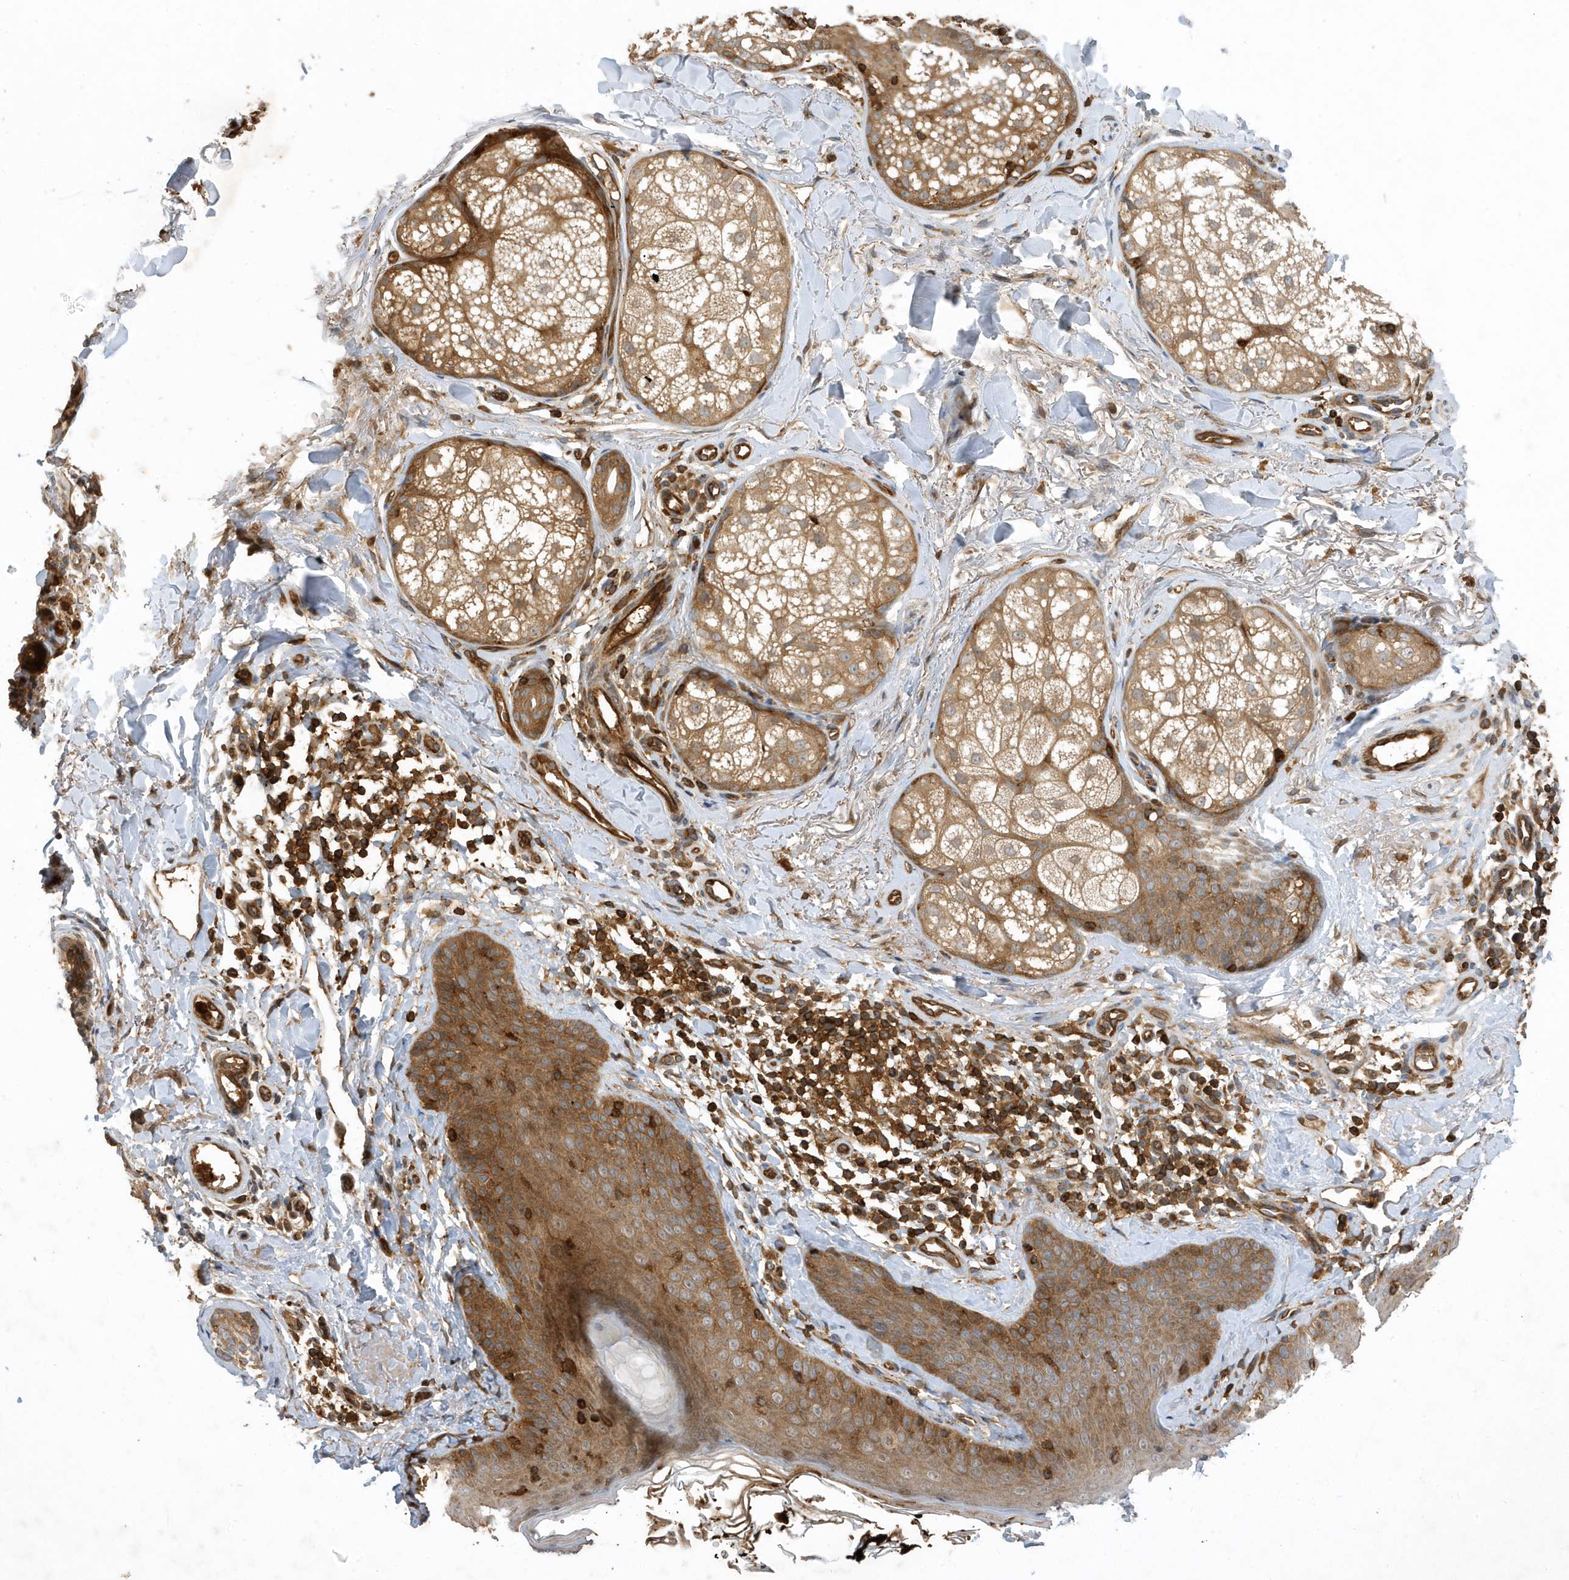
{"staining": {"intensity": "strong", "quantity": ">75%", "location": "cytoplasmic/membranous,nuclear"}, "tissue": "skin", "cell_type": "Fibroblasts", "image_type": "normal", "snomed": [{"axis": "morphology", "description": "Normal tissue, NOS"}, {"axis": "topography", "description": "Skin"}], "caption": "DAB immunohistochemical staining of benign human skin shows strong cytoplasmic/membranous,nuclear protein positivity in approximately >75% of fibroblasts.", "gene": "LAPTM4A", "patient": {"sex": "male", "age": 57}}